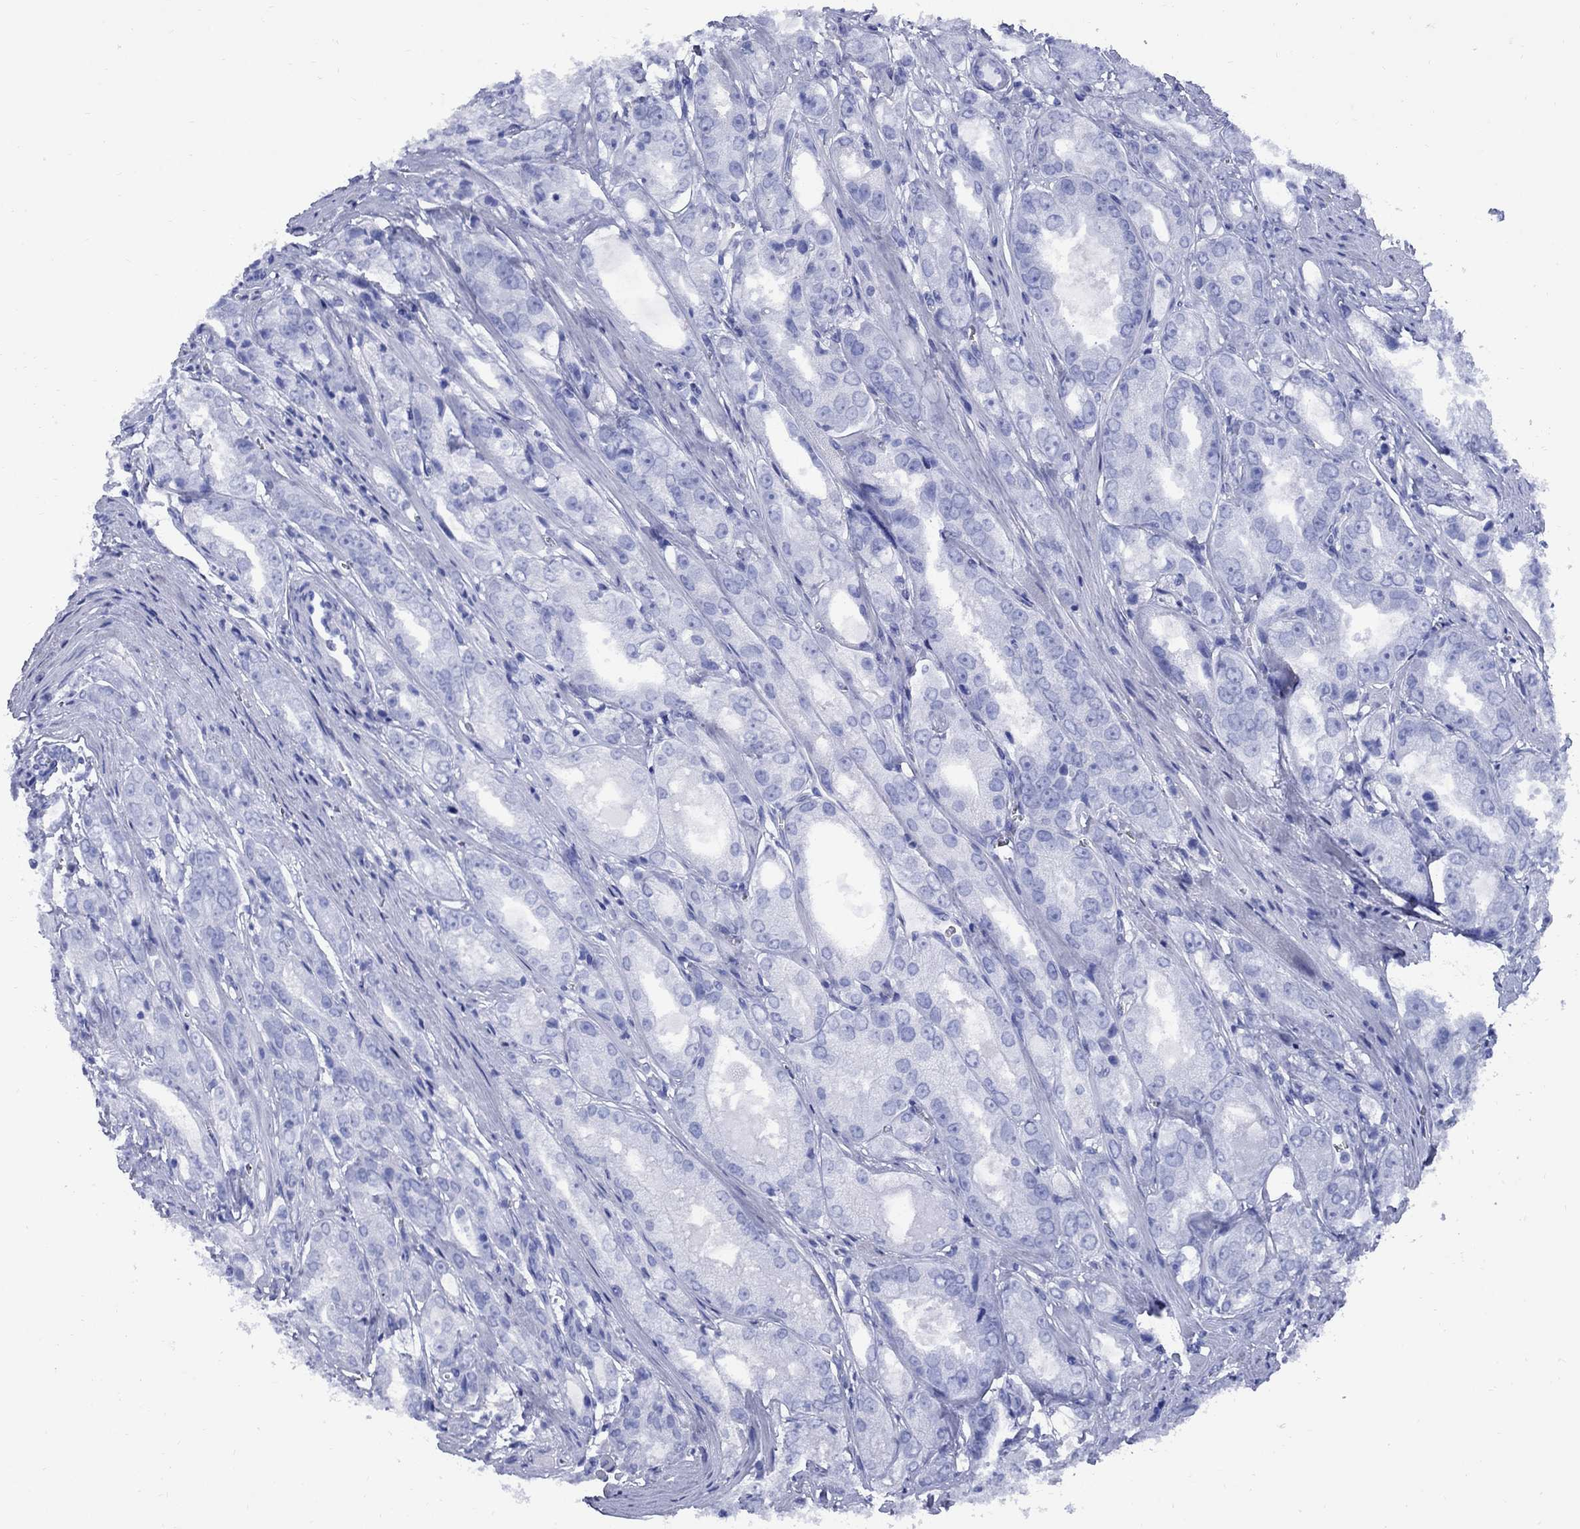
{"staining": {"intensity": "negative", "quantity": "none", "location": "none"}, "tissue": "prostate cancer", "cell_type": "Tumor cells", "image_type": "cancer", "snomed": [{"axis": "morphology", "description": "Adenocarcinoma, NOS"}, {"axis": "morphology", "description": "Adenocarcinoma, High grade"}, {"axis": "topography", "description": "Prostate"}], "caption": "Prostate adenocarcinoma was stained to show a protein in brown. There is no significant staining in tumor cells.", "gene": "SMCP", "patient": {"sex": "male", "age": 70}}